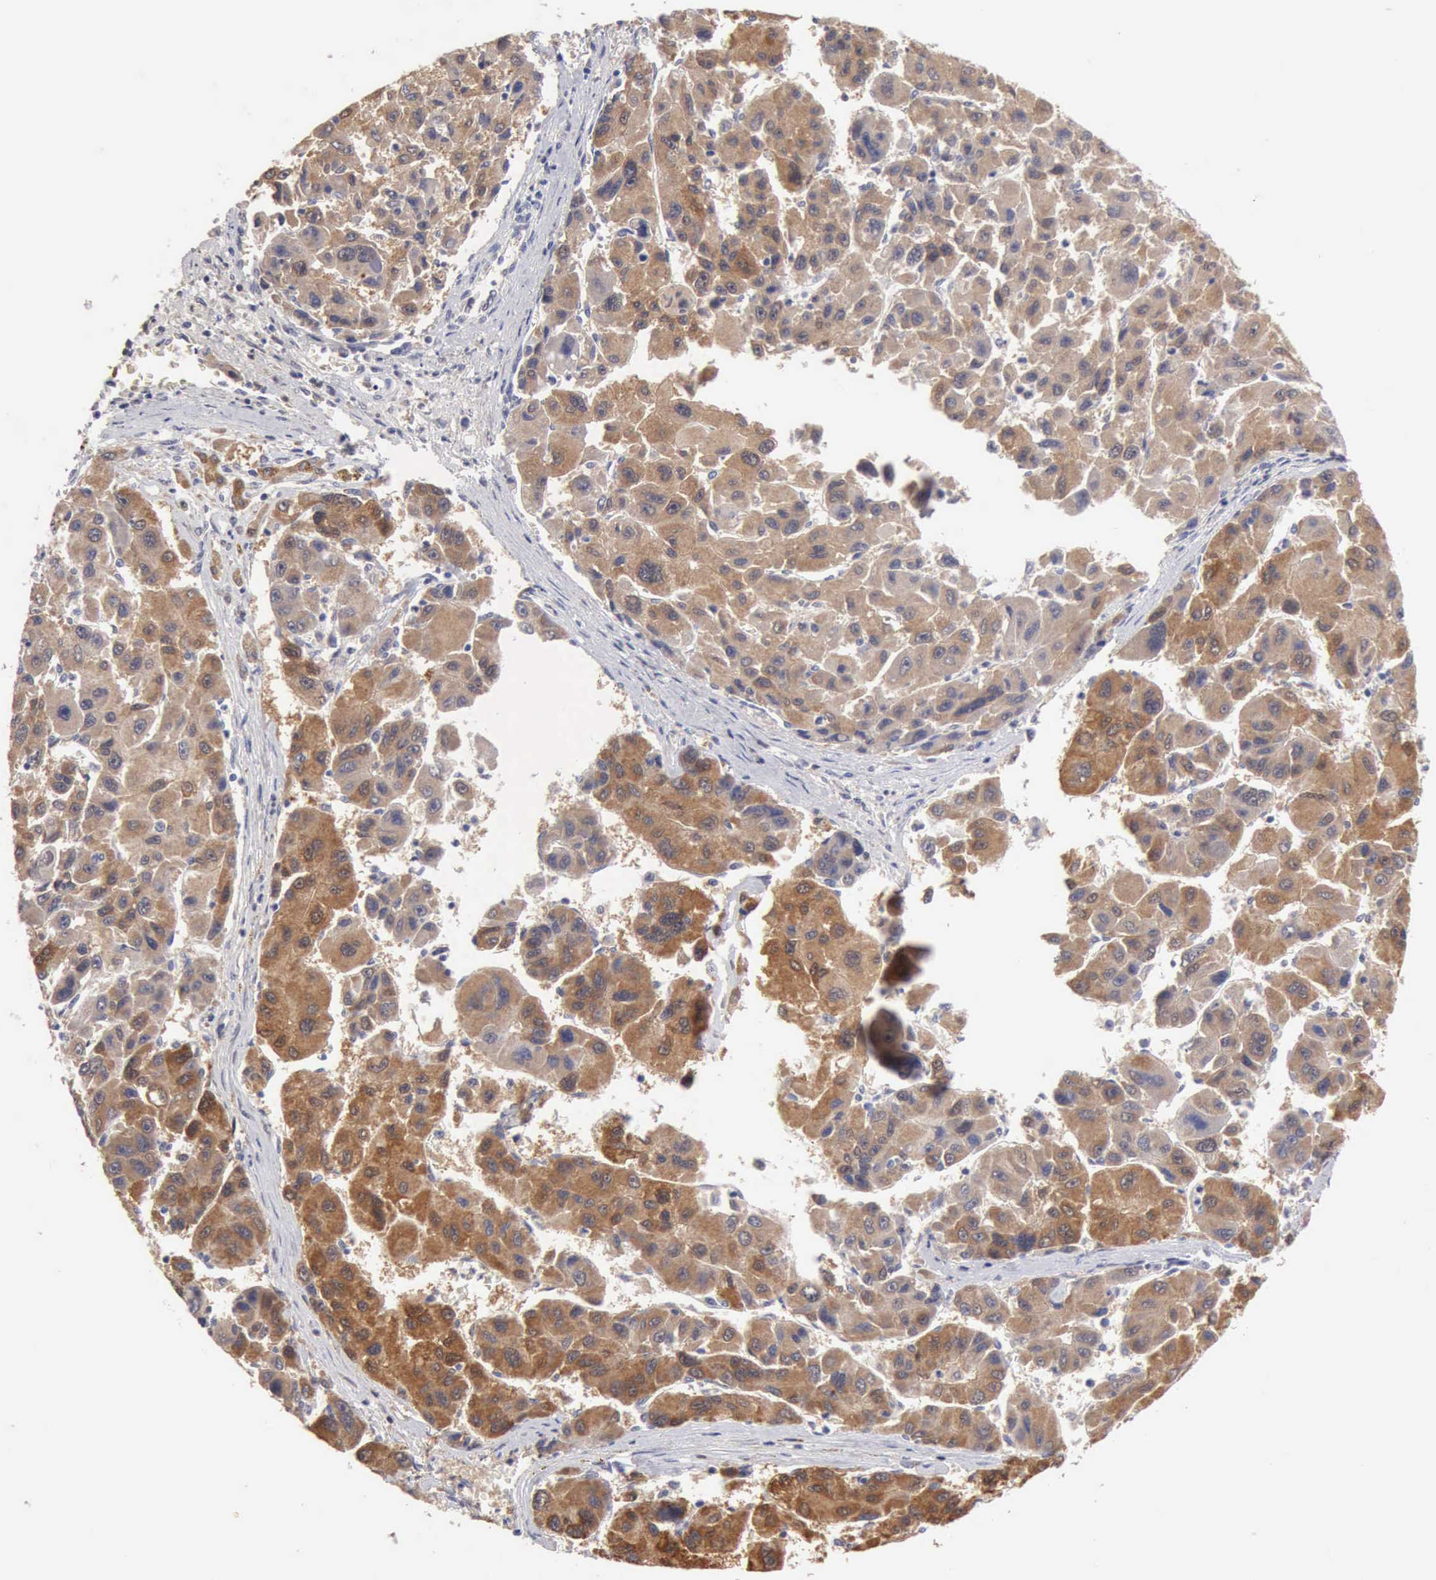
{"staining": {"intensity": "strong", "quantity": ">75%", "location": "cytoplasmic/membranous"}, "tissue": "liver cancer", "cell_type": "Tumor cells", "image_type": "cancer", "snomed": [{"axis": "morphology", "description": "Cholangiocarcinoma"}, {"axis": "topography", "description": "Liver"}], "caption": "Immunohistochemical staining of liver cancer exhibits high levels of strong cytoplasmic/membranous protein positivity in about >75% of tumor cells.", "gene": "PTGR2", "patient": {"sex": "female", "age": 79}}